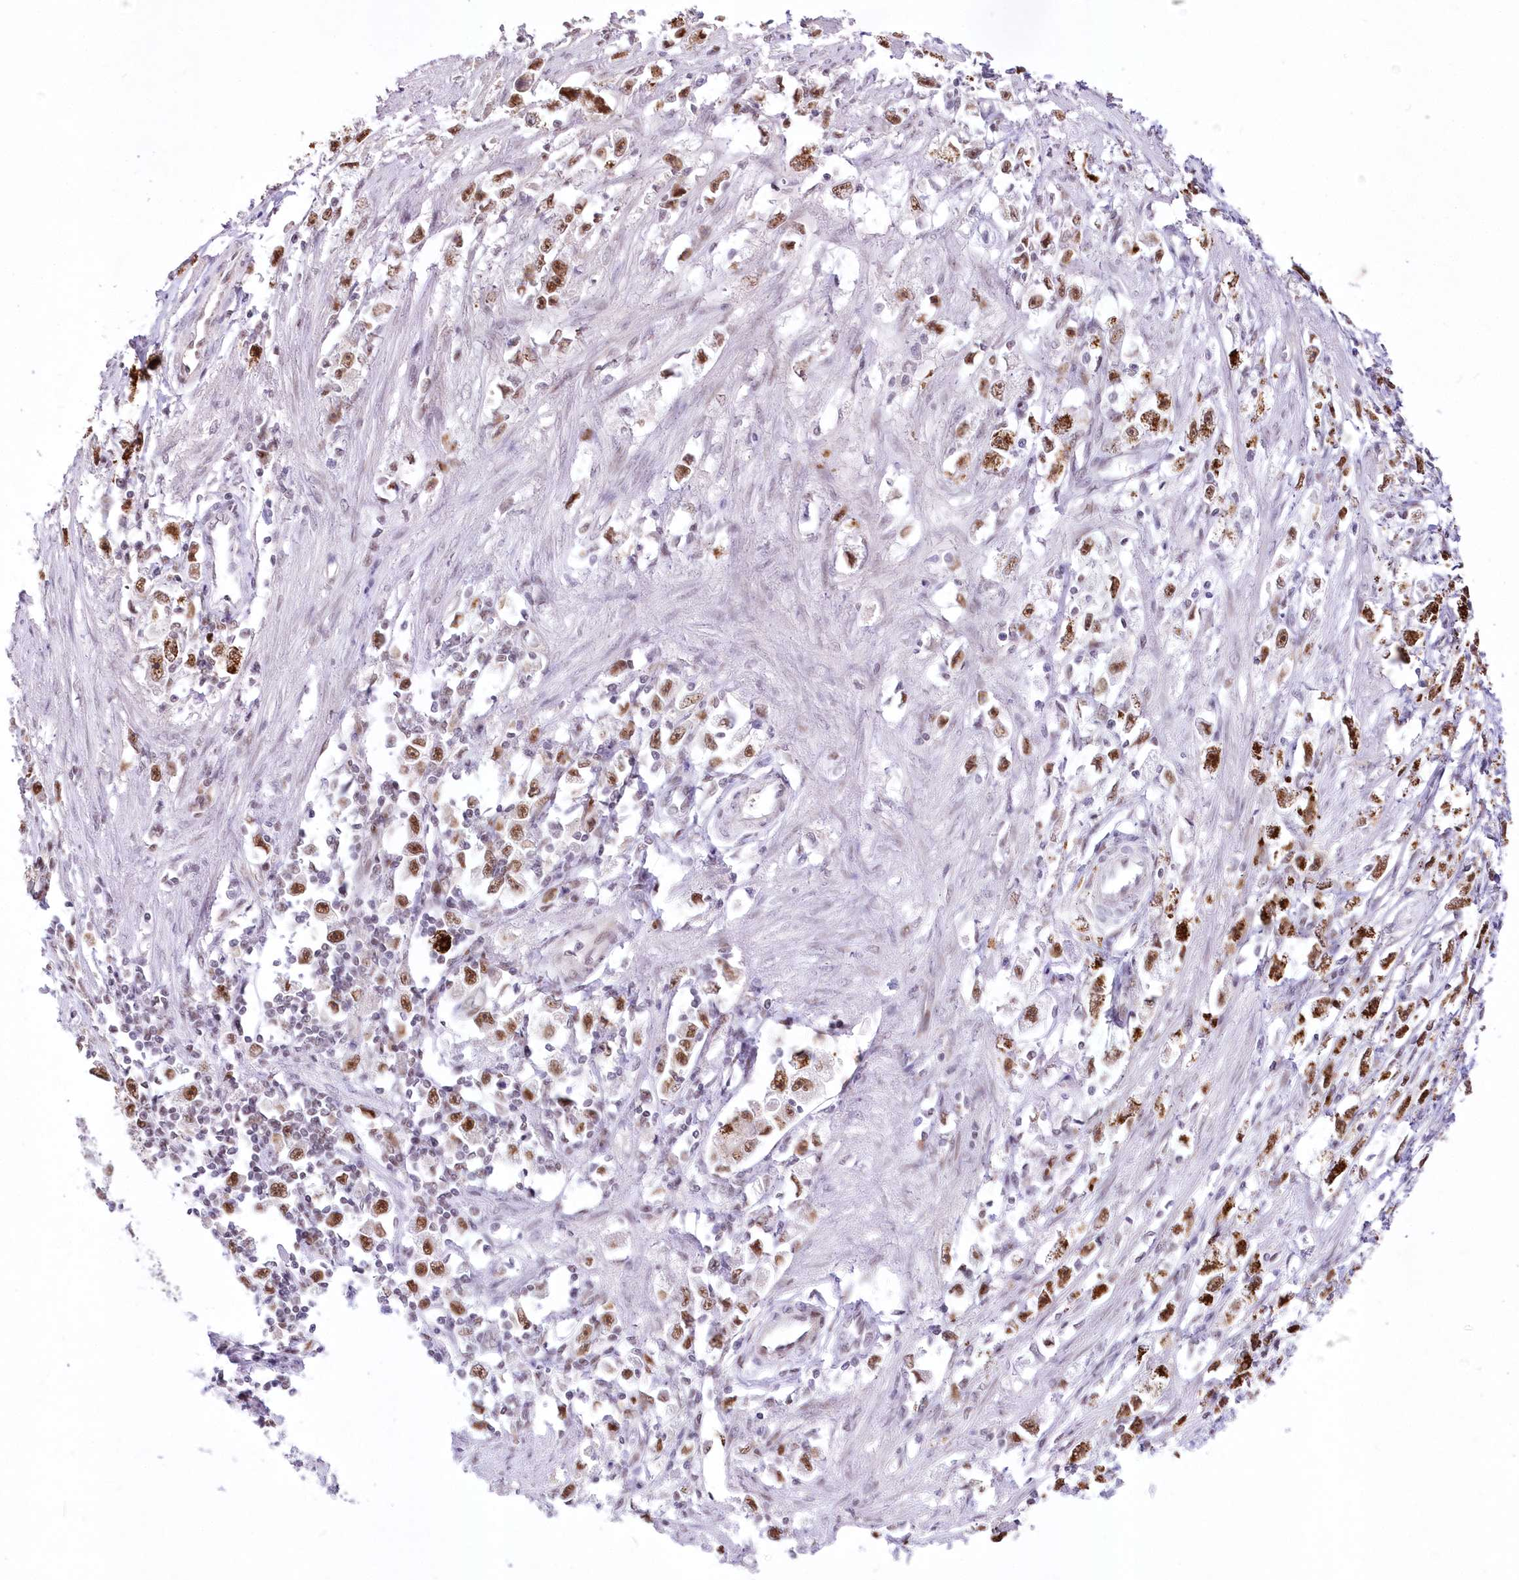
{"staining": {"intensity": "moderate", "quantity": ">75%", "location": "nuclear"}, "tissue": "stomach cancer", "cell_type": "Tumor cells", "image_type": "cancer", "snomed": [{"axis": "morphology", "description": "Adenocarcinoma, NOS"}, {"axis": "topography", "description": "Stomach"}], "caption": "Immunohistochemical staining of human adenocarcinoma (stomach) demonstrates medium levels of moderate nuclear protein expression in approximately >75% of tumor cells.", "gene": "NSUN2", "patient": {"sex": "female", "age": 59}}